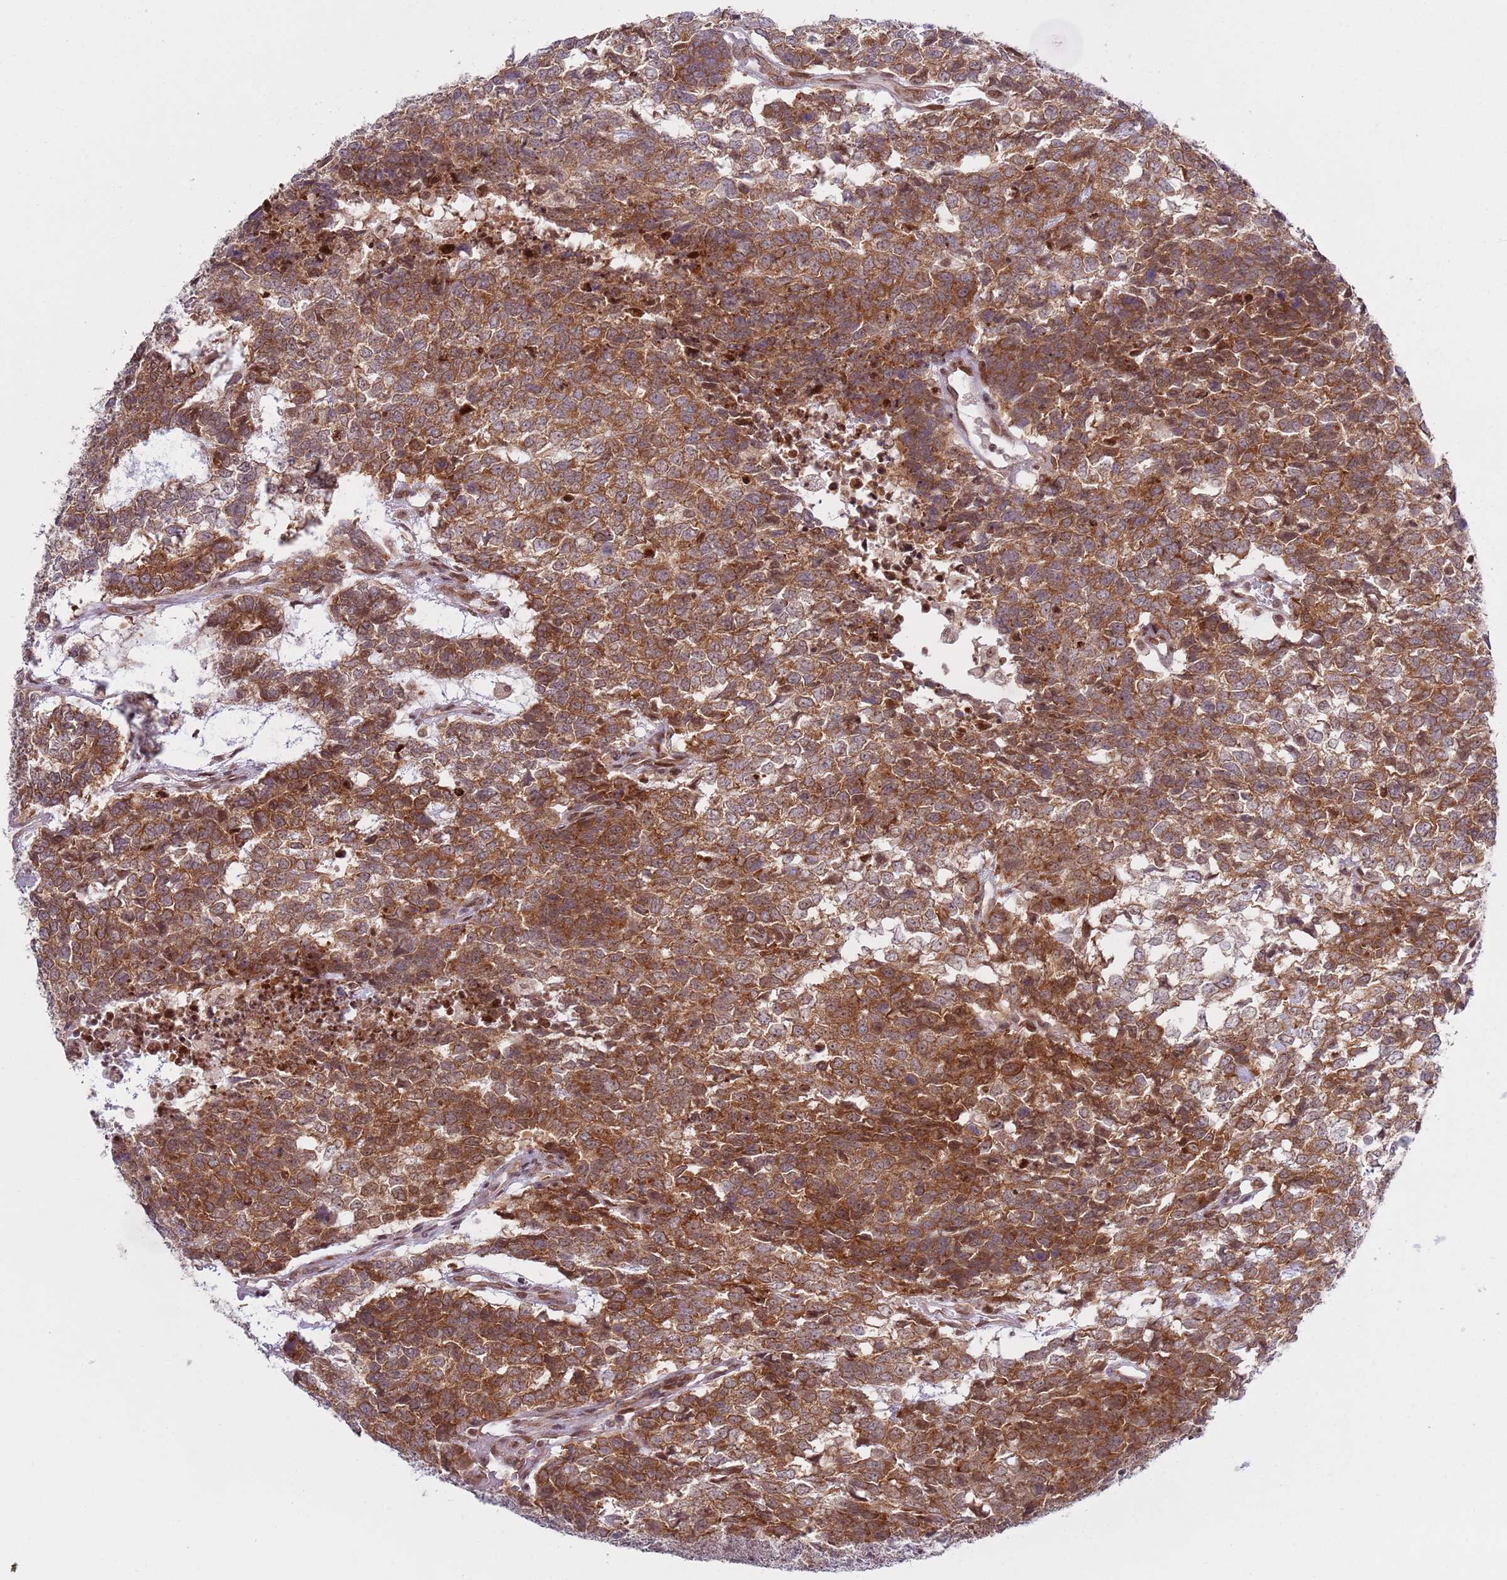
{"staining": {"intensity": "moderate", "quantity": ">75%", "location": "cytoplasmic/membranous,nuclear"}, "tissue": "testis cancer", "cell_type": "Tumor cells", "image_type": "cancer", "snomed": [{"axis": "morphology", "description": "Carcinoma, Embryonal, NOS"}, {"axis": "topography", "description": "Testis"}], "caption": "Protein expression analysis of human testis cancer (embryonal carcinoma) reveals moderate cytoplasmic/membranous and nuclear positivity in about >75% of tumor cells.", "gene": "SLC25A32", "patient": {"sex": "male", "age": 23}}